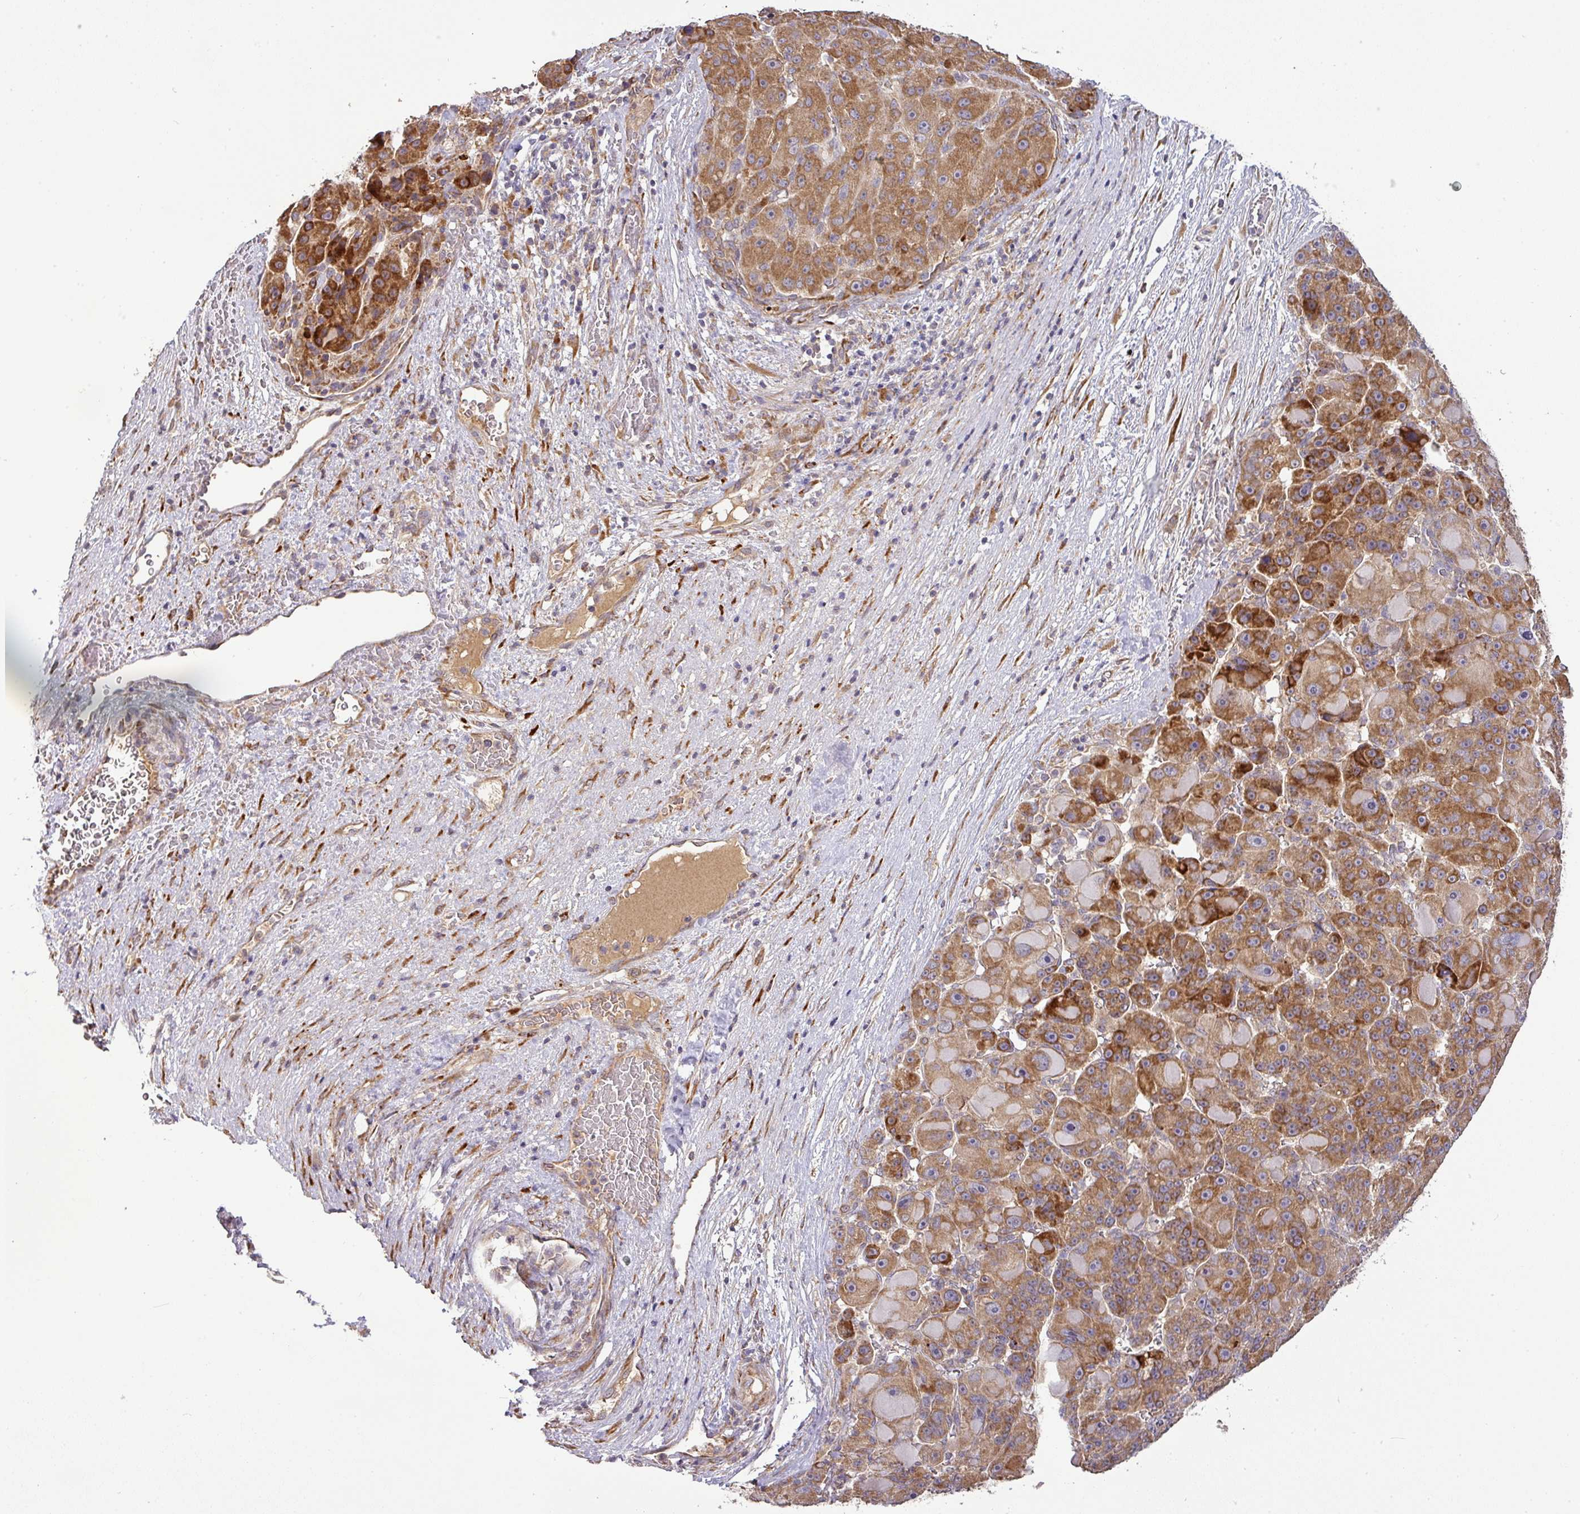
{"staining": {"intensity": "moderate", "quantity": ">75%", "location": "cytoplasmic/membranous"}, "tissue": "liver cancer", "cell_type": "Tumor cells", "image_type": "cancer", "snomed": [{"axis": "morphology", "description": "Carcinoma, Hepatocellular, NOS"}, {"axis": "topography", "description": "Liver"}], "caption": "Tumor cells demonstrate moderate cytoplasmic/membranous positivity in about >75% of cells in liver hepatocellular carcinoma.", "gene": "GALP", "patient": {"sex": "male", "age": 76}}